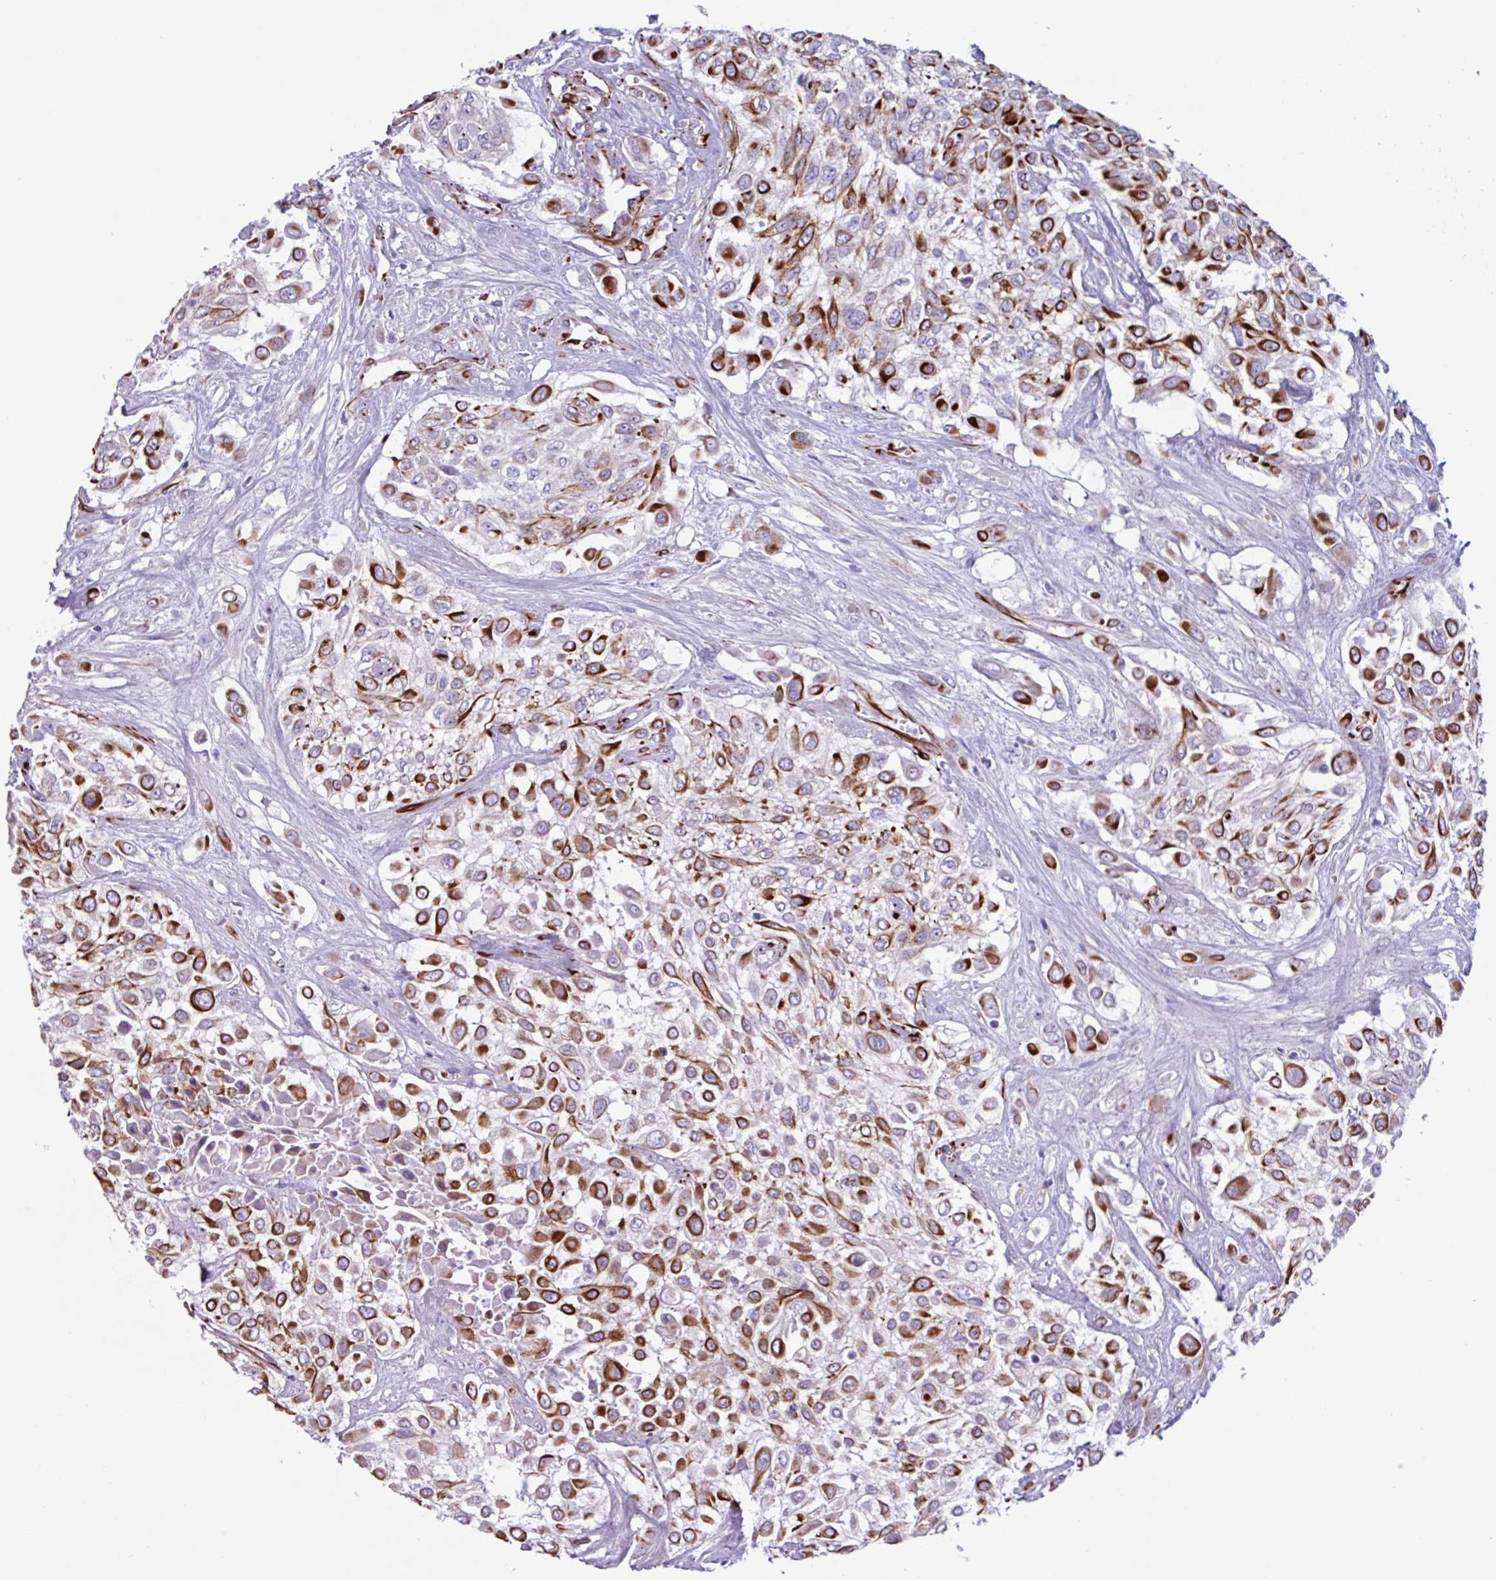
{"staining": {"intensity": "strong", "quantity": "25%-75%", "location": "cytoplasmic/membranous"}, "tissue": "urothelial cancer", "cell_type": "Tumor cells", "image_type": "cancer", "snomed": [{"axis": "morphology", "description": "Urothelial carcinoma, High grade"}, {"axis": "topography", "description": "Urinary bladder"}], "caption": "Human urothelial cancer stained with a protein marker reveals strong staining in tumor cells.", "gene": "BTD", "patient": {"sex": "male", "age": 57}}